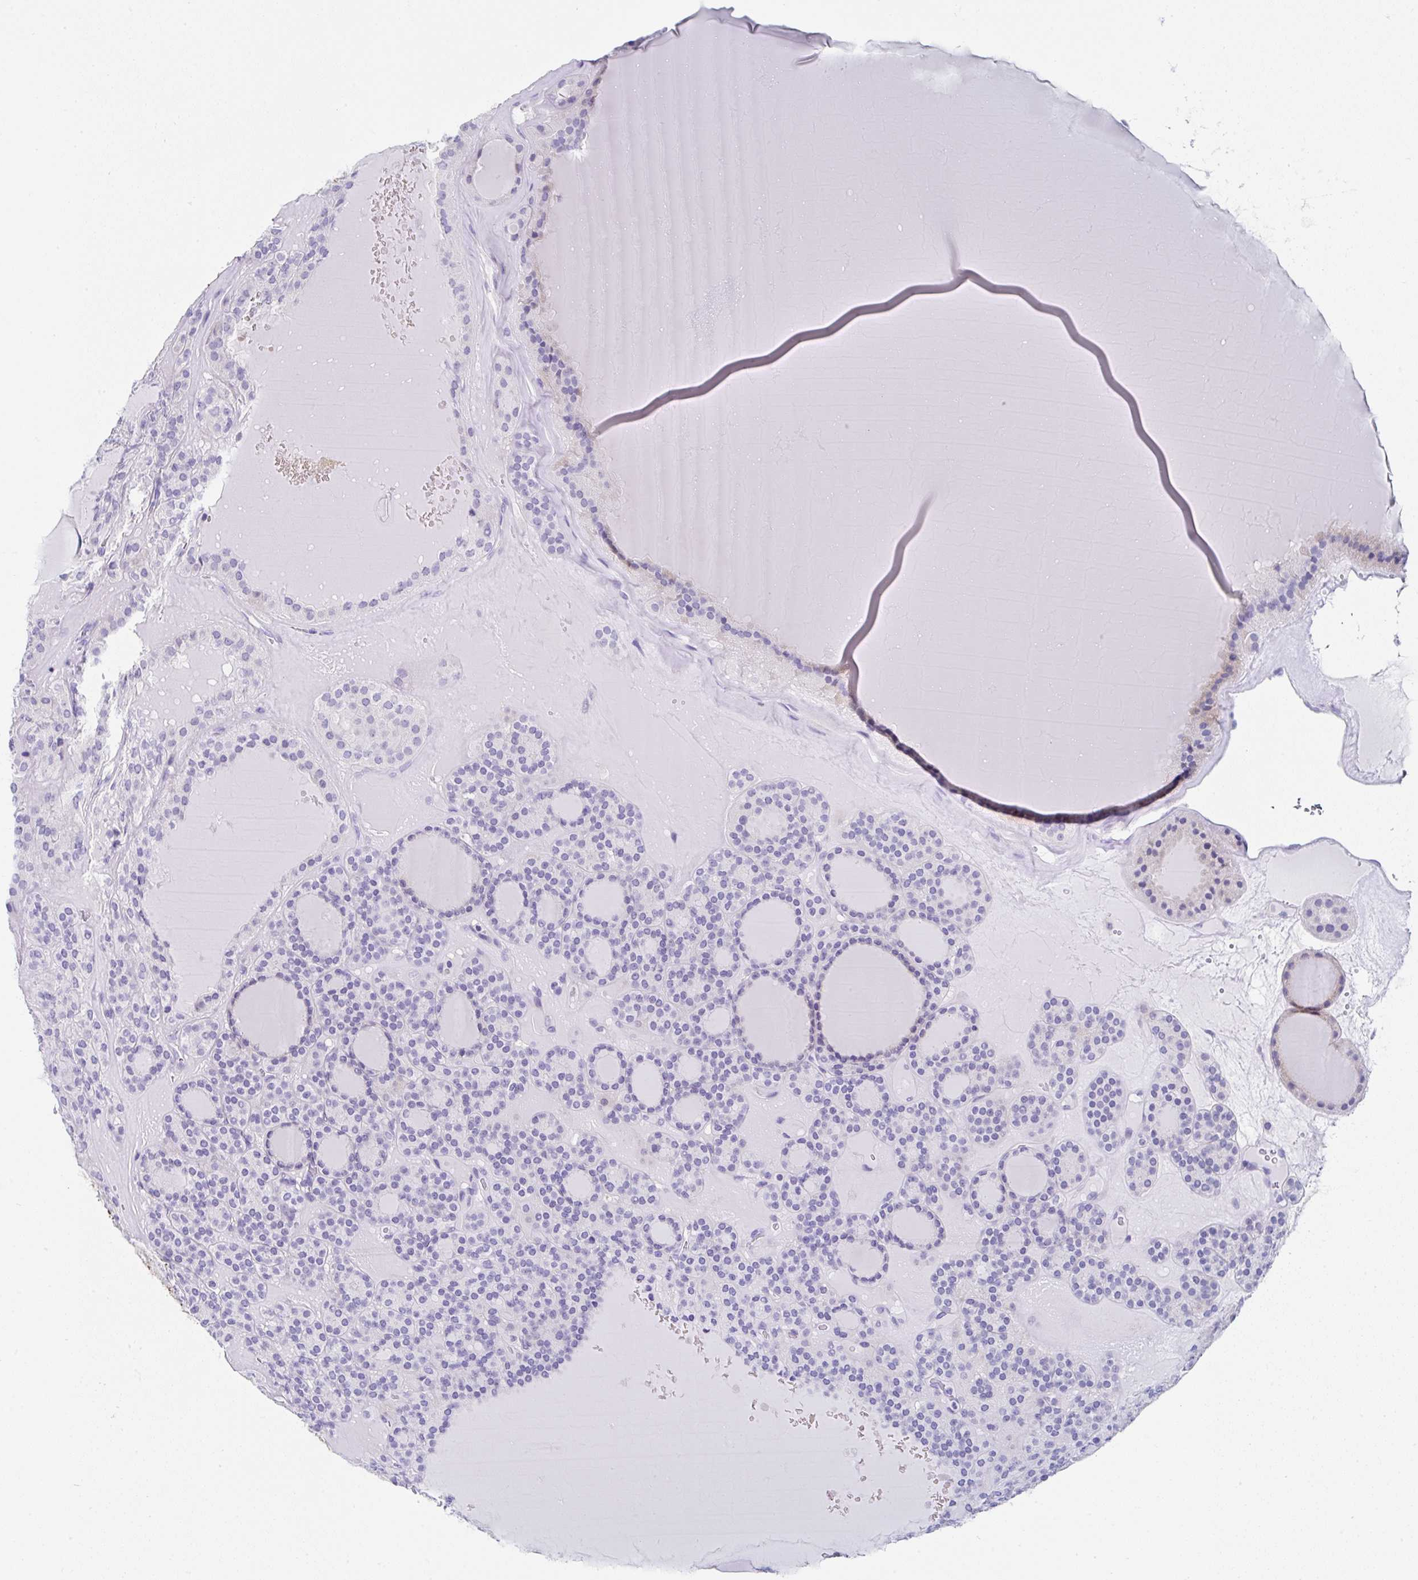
{"staining": {"intensity": "negative", "quantity": "none", "location": "none"}, "tissue": "thyroid cancer", "cell_type": "Tumor cells", "image_type": "cancer", "snomed": [{"axis": "morphology", "description": "Follicular adenoma carcinoma, NOS"}, {"axis": "topography", "description": "Thyroid gland"}], "caption": "Immunohistochemistry (IHC) of thyroid follicular adenoma carcinoma demonstrates no staining in tumor cells.", "gene": "UGT3A1", "patient": {"sex": "female", "age": 63}}